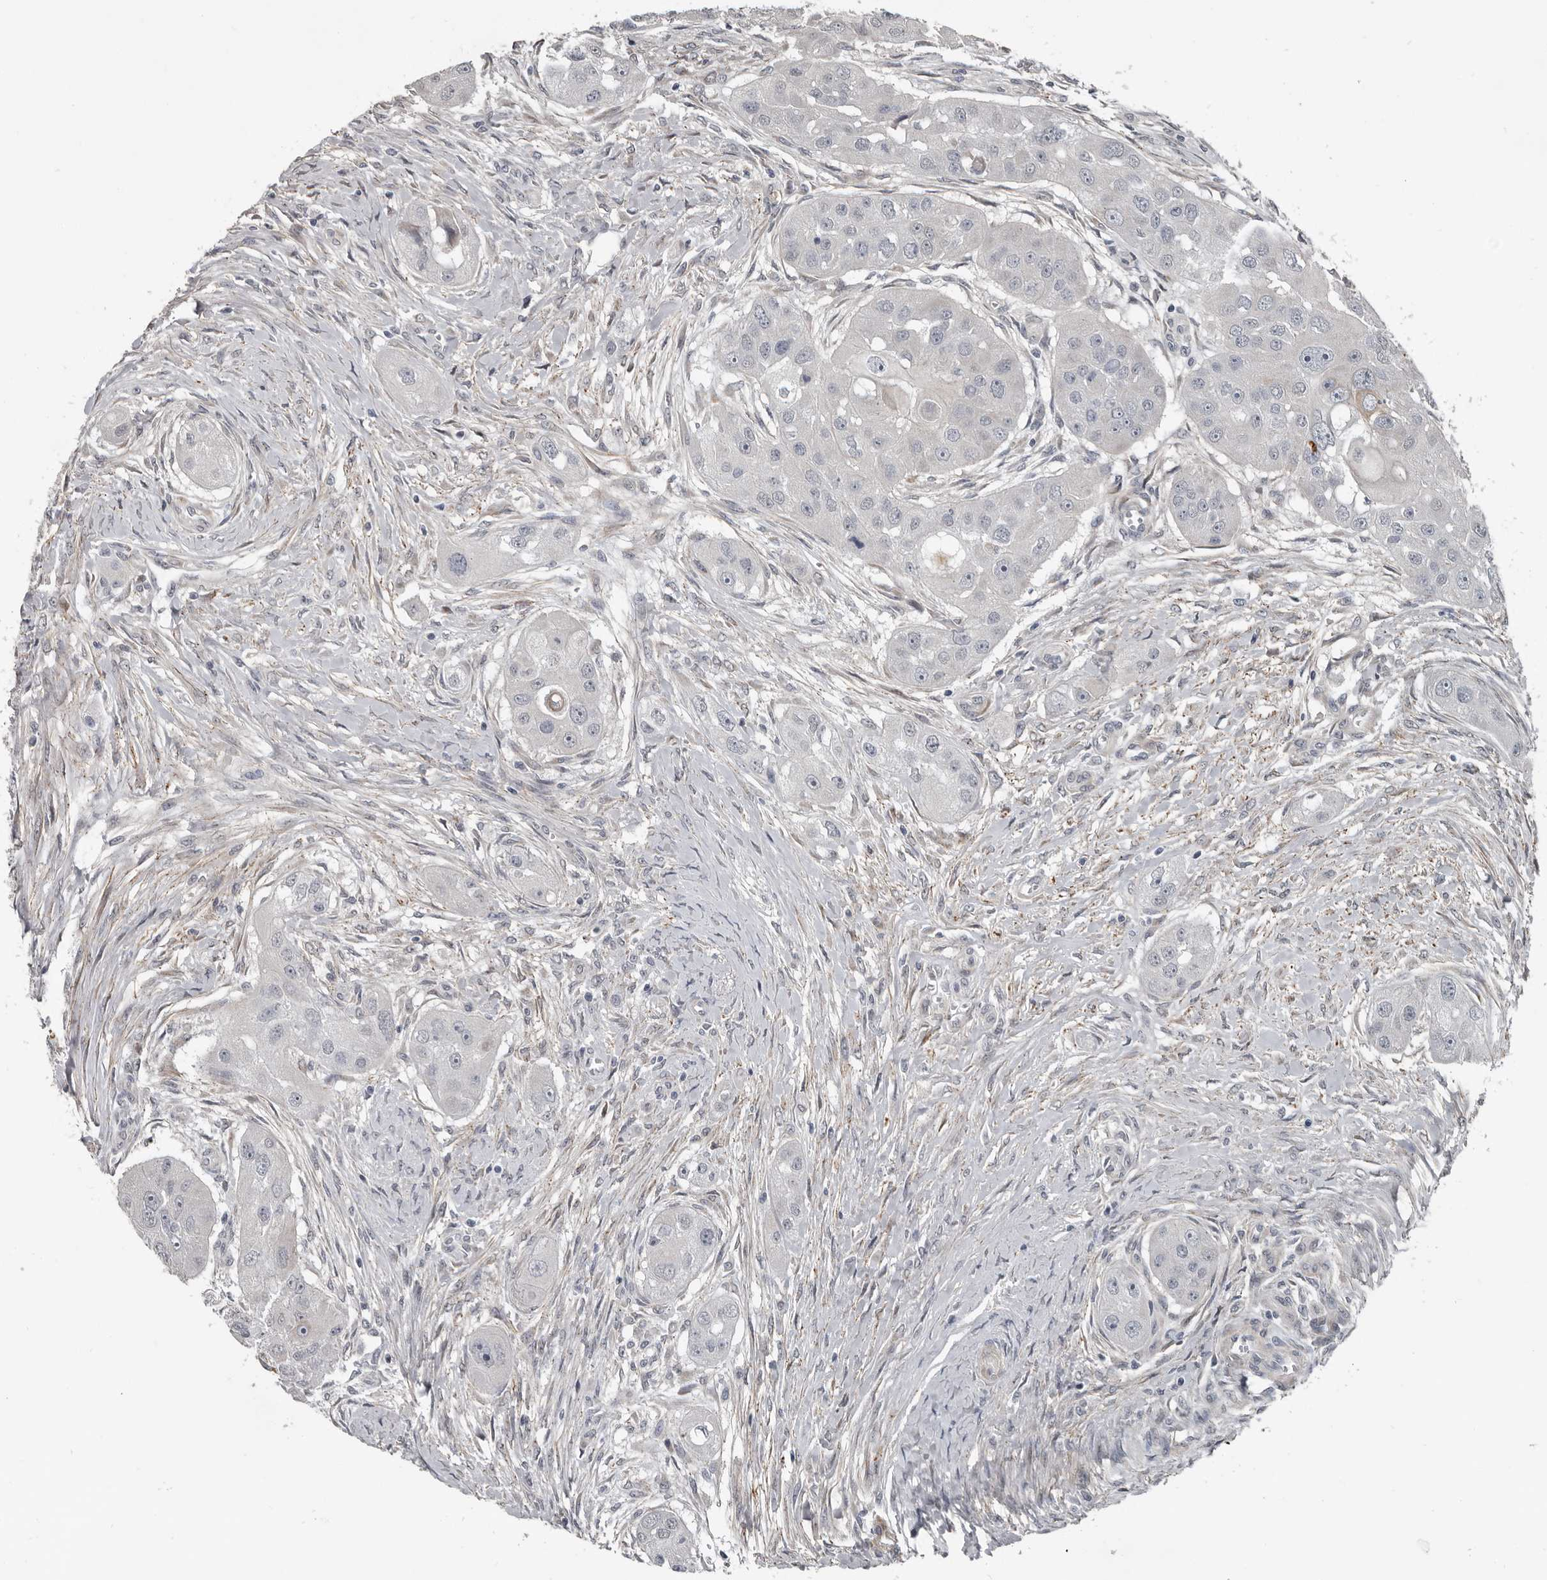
{"staining": {"intensity": "negative", "quantity": "none", "location": "none"}, "tissue": "head and neck cancer", "cell_type": "Tumor cells", "image_type": "cancer", "snomed": [{"axis": "morphology", "description": "Normal tissue, NOS"}, {"axis": "morphology", "description": "Squamous cell carcinoma, NOS"}, {"axis": "topography", "description": "Skeletal muscle"}, {"axis": "topography", "description": "Head-Neck"}], "caption": "This is an immunohistochemistry photomicrograph of human head and neck cancer (squamous cell carcinoma). There is no expression in tumor cells.", "gene": "C1orf216", "patient": {"sex": "male", "age": 51}}